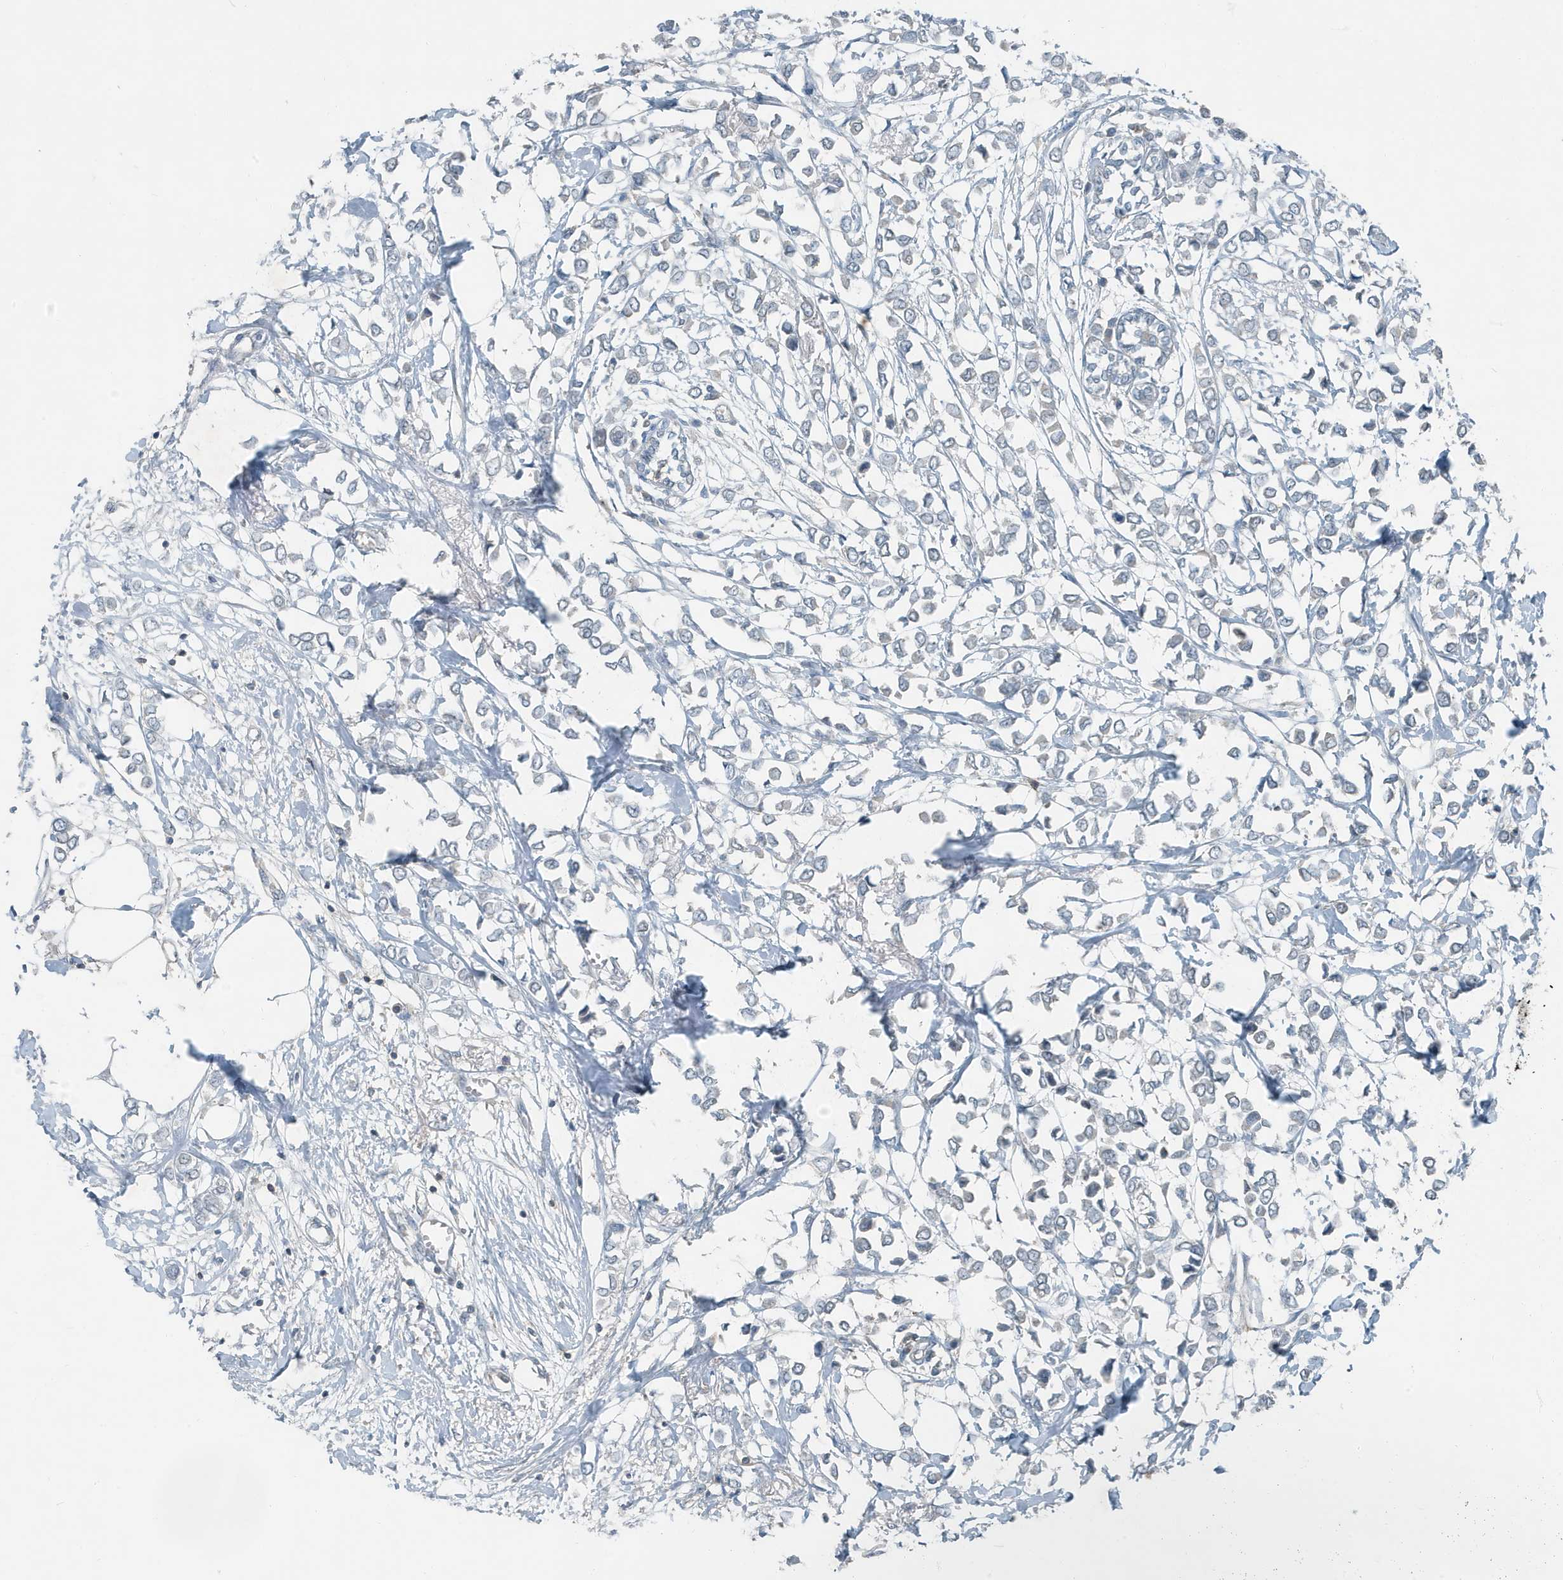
{"staining": {"intensity": "negative", "quantity": "none", "location": "none"}, "tissue": "breast cancer", "cell_type": "Tumor cells", "image_type": "cancer", "snomed": [{"axis": "morphology", "description": "Lobular carcinoma"}, {"axis": "topography", "description": "Breast"}], "caption": "The image demonstrates no significant expression in tumor cells of lobular carcinoma (breast).", "gene": "DAPP1", "patient": {"sex": "female", "age": 51}}